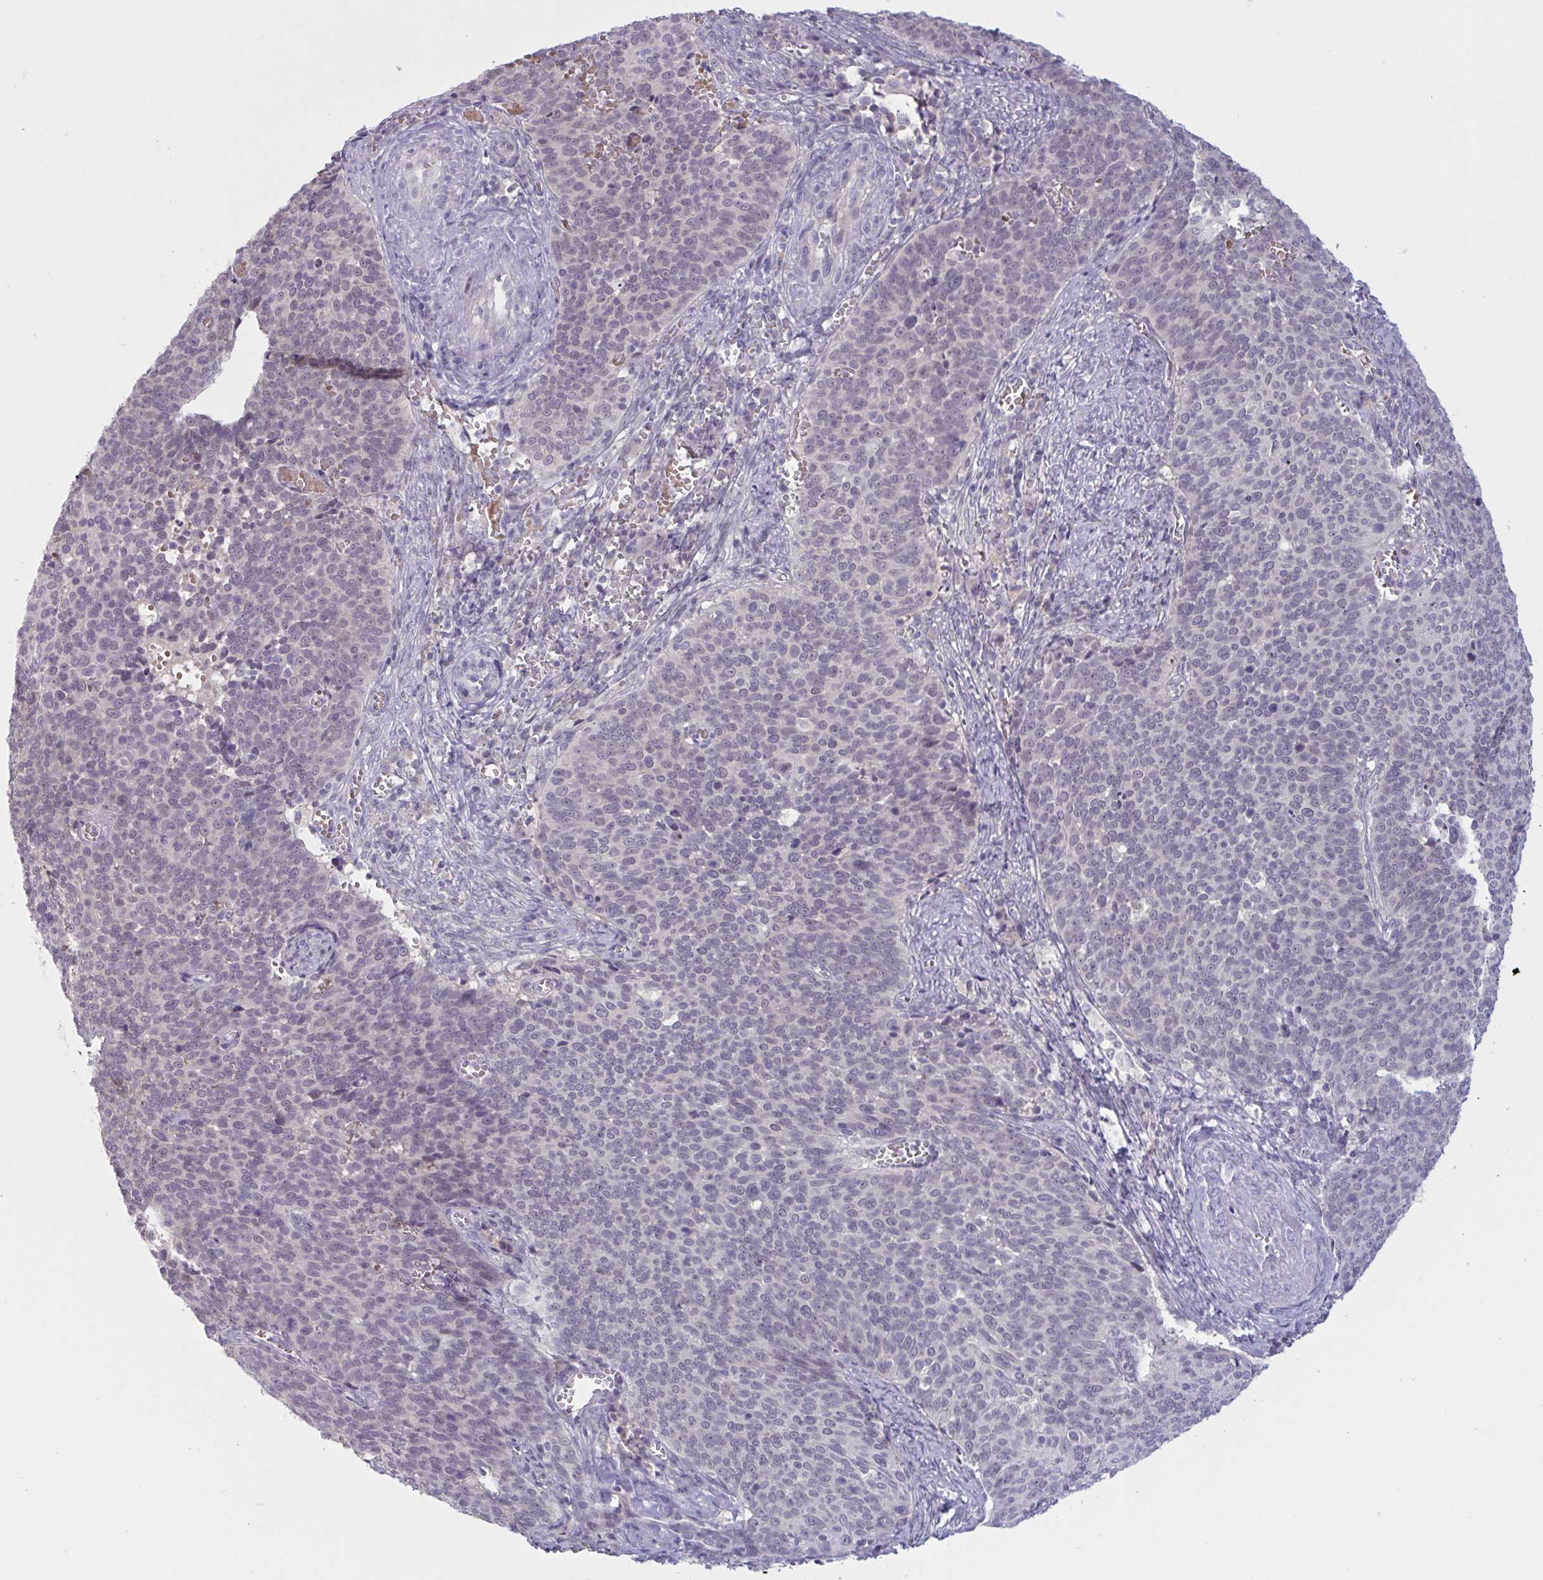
{"staining": {"intensity": "negative", "quantity": "none", "location": "none"}, "tissue": "cervical cancer", "cell_type": "Tumor cells", "image_type": "cancer", "snomed": [{"axis": "morphology", "description": "Normal tissue, NOS"}, {"axis": "morphology", "description": "Squamous cell carcinoma, NOS"}, {"axis": "topography", "description": "Cervix"}], "caption": "This is an immunohistochemistry (IHC) histopathology image of cervical cancer. There is no expression in tumor cells.", "gene": "RFPL4B", "patient": {"sex": "female", "age": 39}}